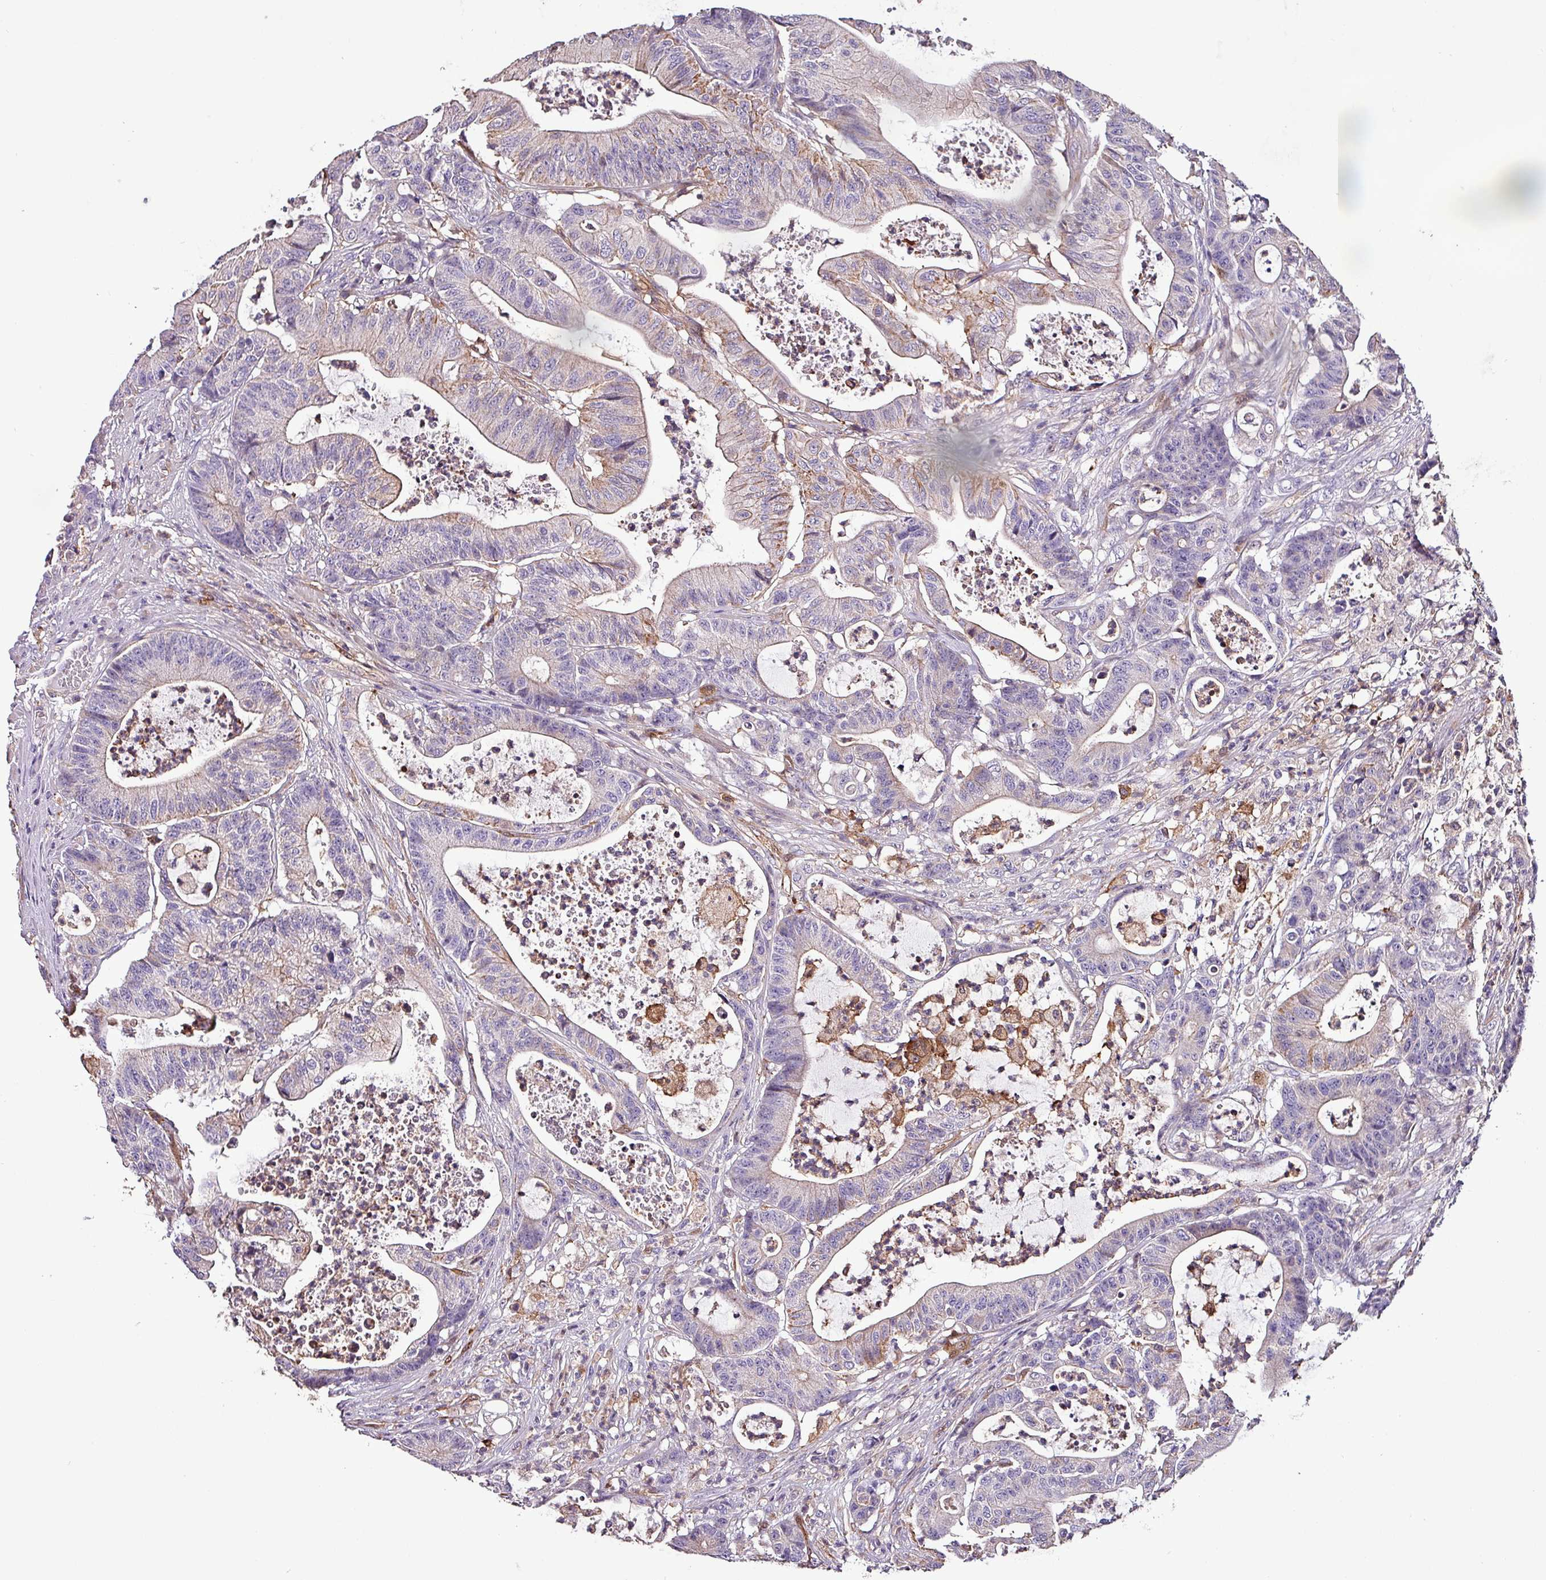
{"staining": {"intensity": "weak", "quantity": "<25%", "location": "cytoplasmic/membranous"}, "tissue": "colorectal cancer", "cell_type": "Tumor cells", "image_type": "cancer", "snomed": [{"axis": "morphology", "description": "Adenocarcinoma, NOS"}, {"axis": "topography", "description": "Colon"}], "caption": "Adenocarcinoma (colorectal) was stained to show a protein in brown. There is no significant staining in tumor cells.", "gene": "SCIN", "patient": {"sex": "female", "age": 84}}